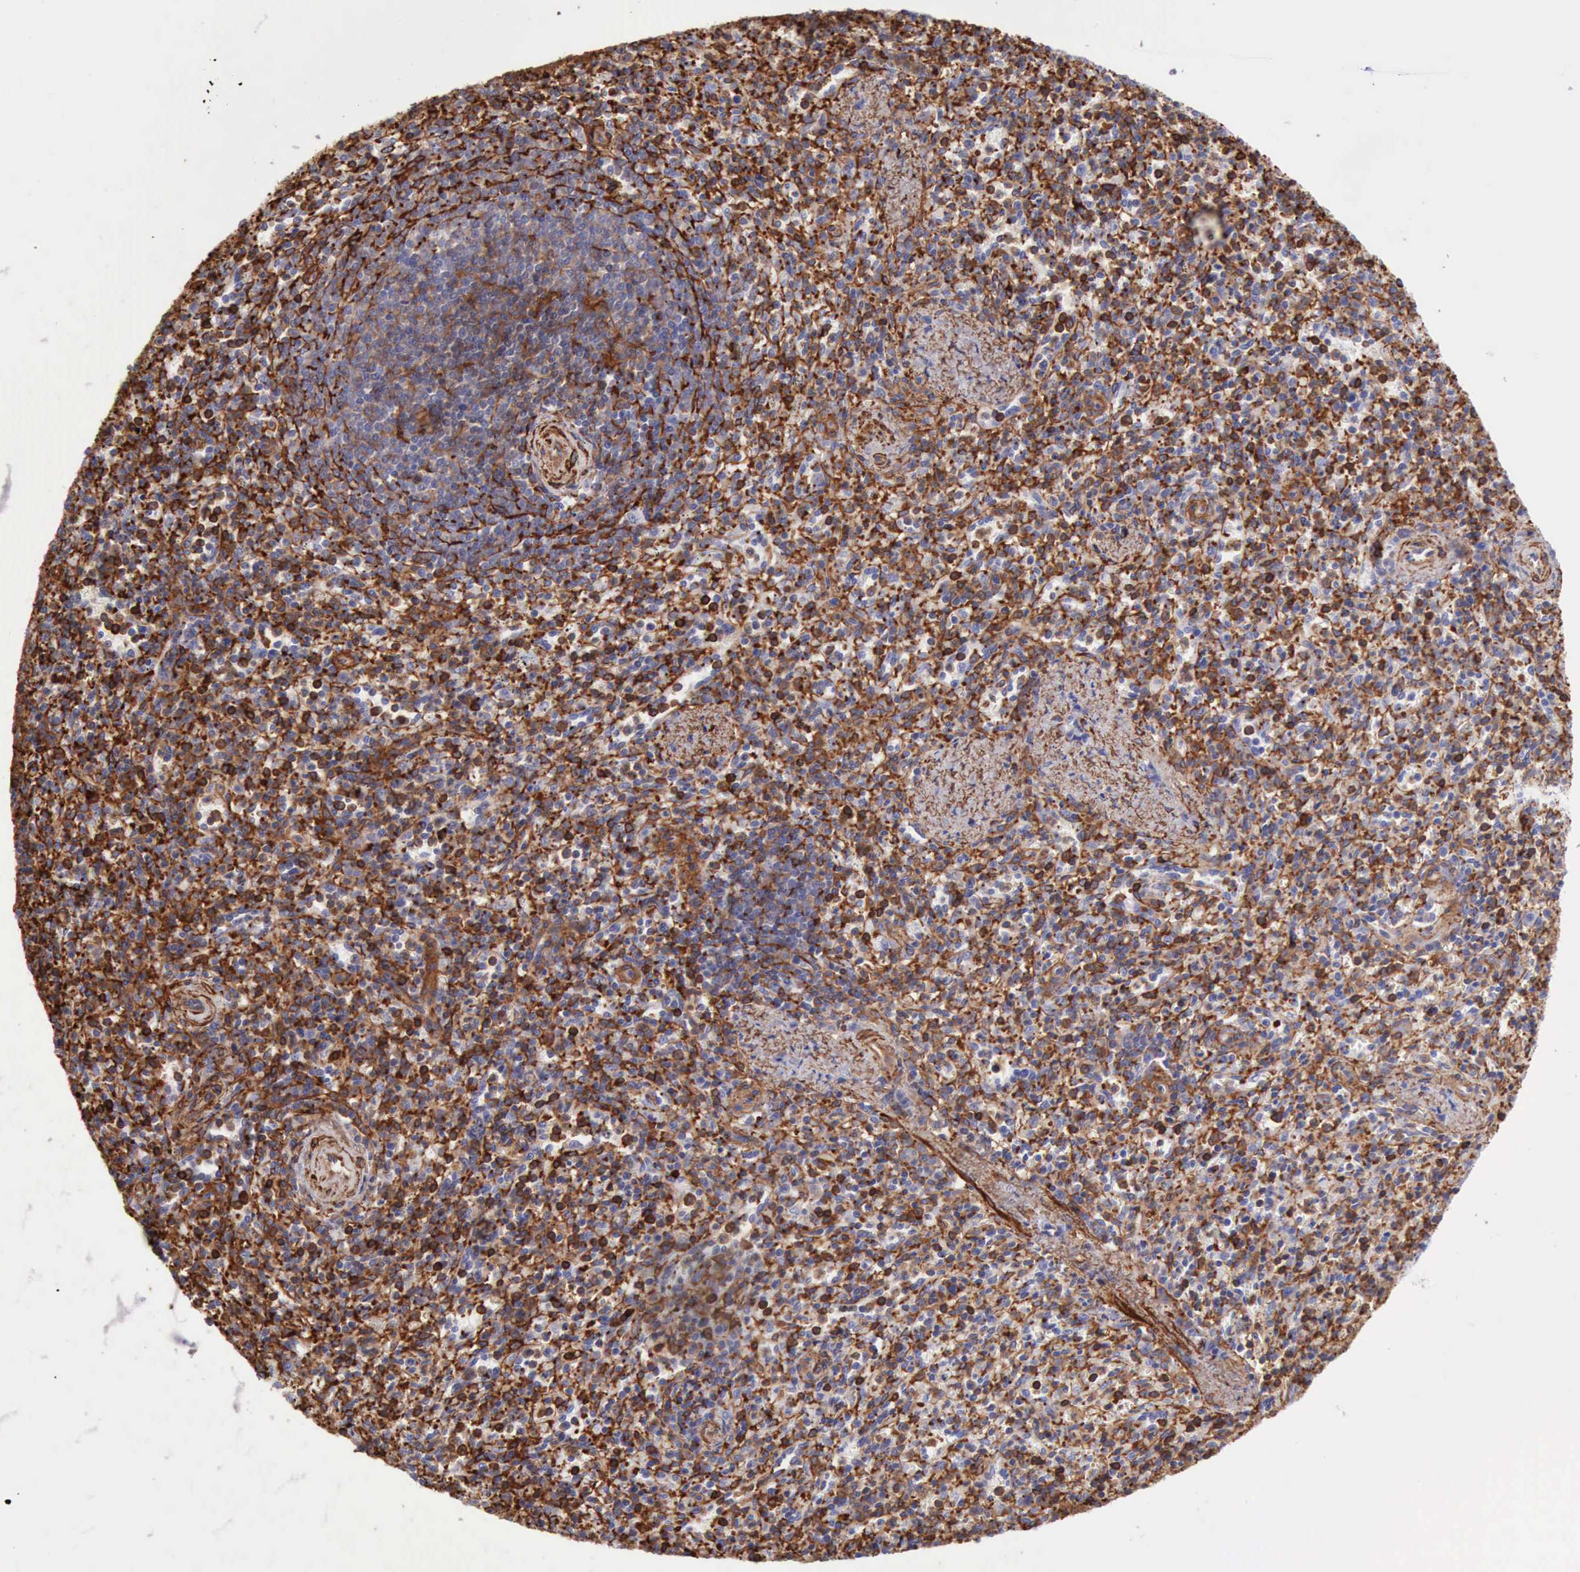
{"staining": {"intensity": "negative", "quantity": "none", "location": "none"}, "tissue": "spleen", "cell_type": "Cells in red pulp", "image_type": "normal", "snomed": [{"axis": "morphology", "description": "Normal tissue, NOS"}, {"axis": "topography", "description": "Spleen"}], "caption": "Cells in red pulp show no significant protein positivity in unremarkable spleen. (DAB (3,3'-diaminobenzidine) immunohistochemistry (IHC), high magnification).", "gene": "FLNA", "patient": {"sex": "male", "age": 72}}